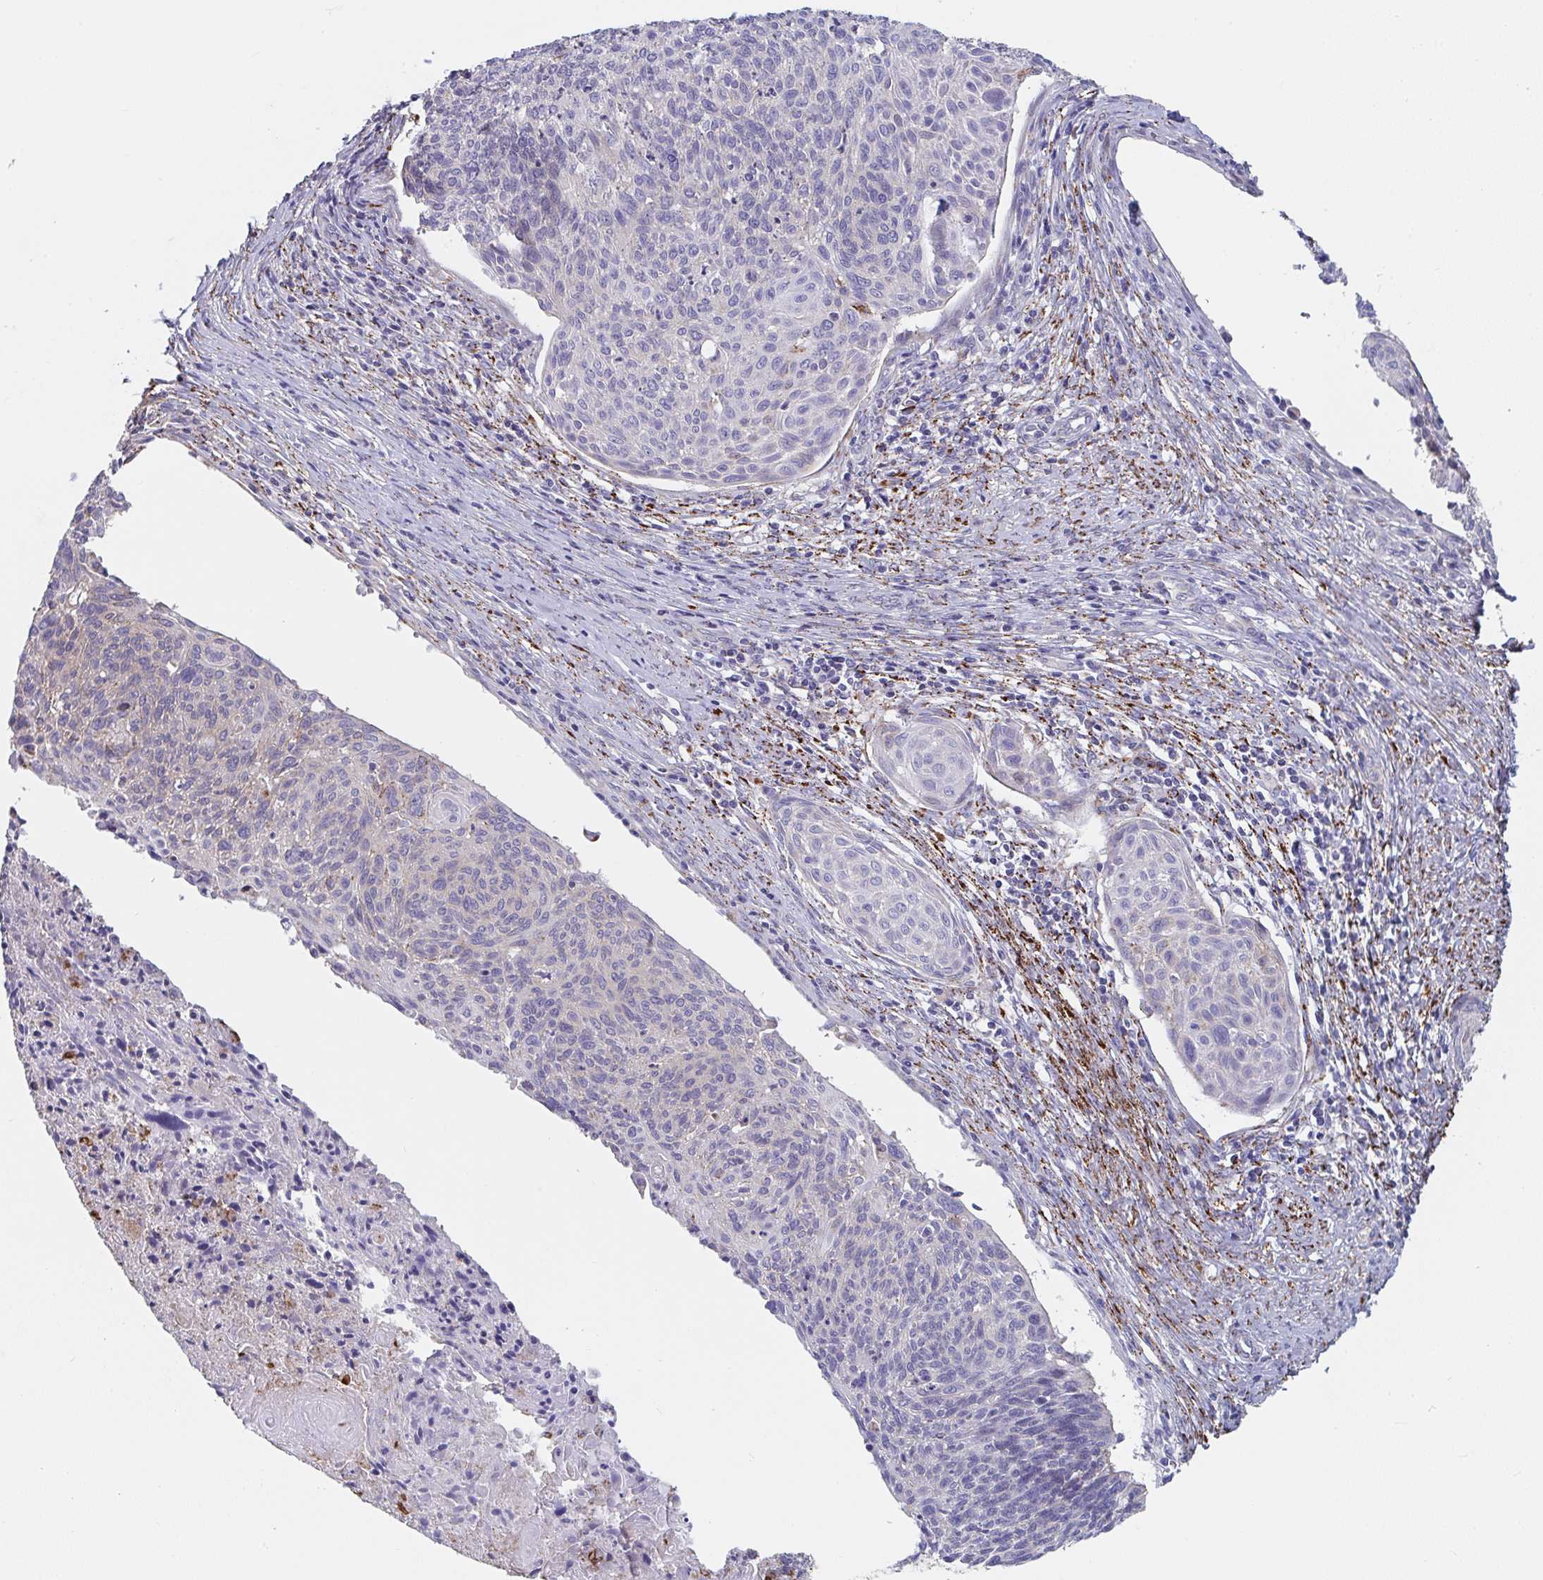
{"staining": {"intensity": "negative", "quantity": "none", "location": "none"}, "tissue": "cervical cancer", "cell_type": "Tumor cells", "image_type": "cancer", "snomed": [{"axis": "morphology", "description": "Squamous cell carcinoma, NOS"}, {"axis": "topography", "description": "Cervix"}], "caption": "High magnification brightfield microscopy of cervical cancer stained with DAB (3,3'-diaminobenzidine) (brown) and counterstained with hematoxylin (blue): tumor cells show no significant expression.", "gene": "FAM156B", "patient": {"sex": "female", "age": 49}}